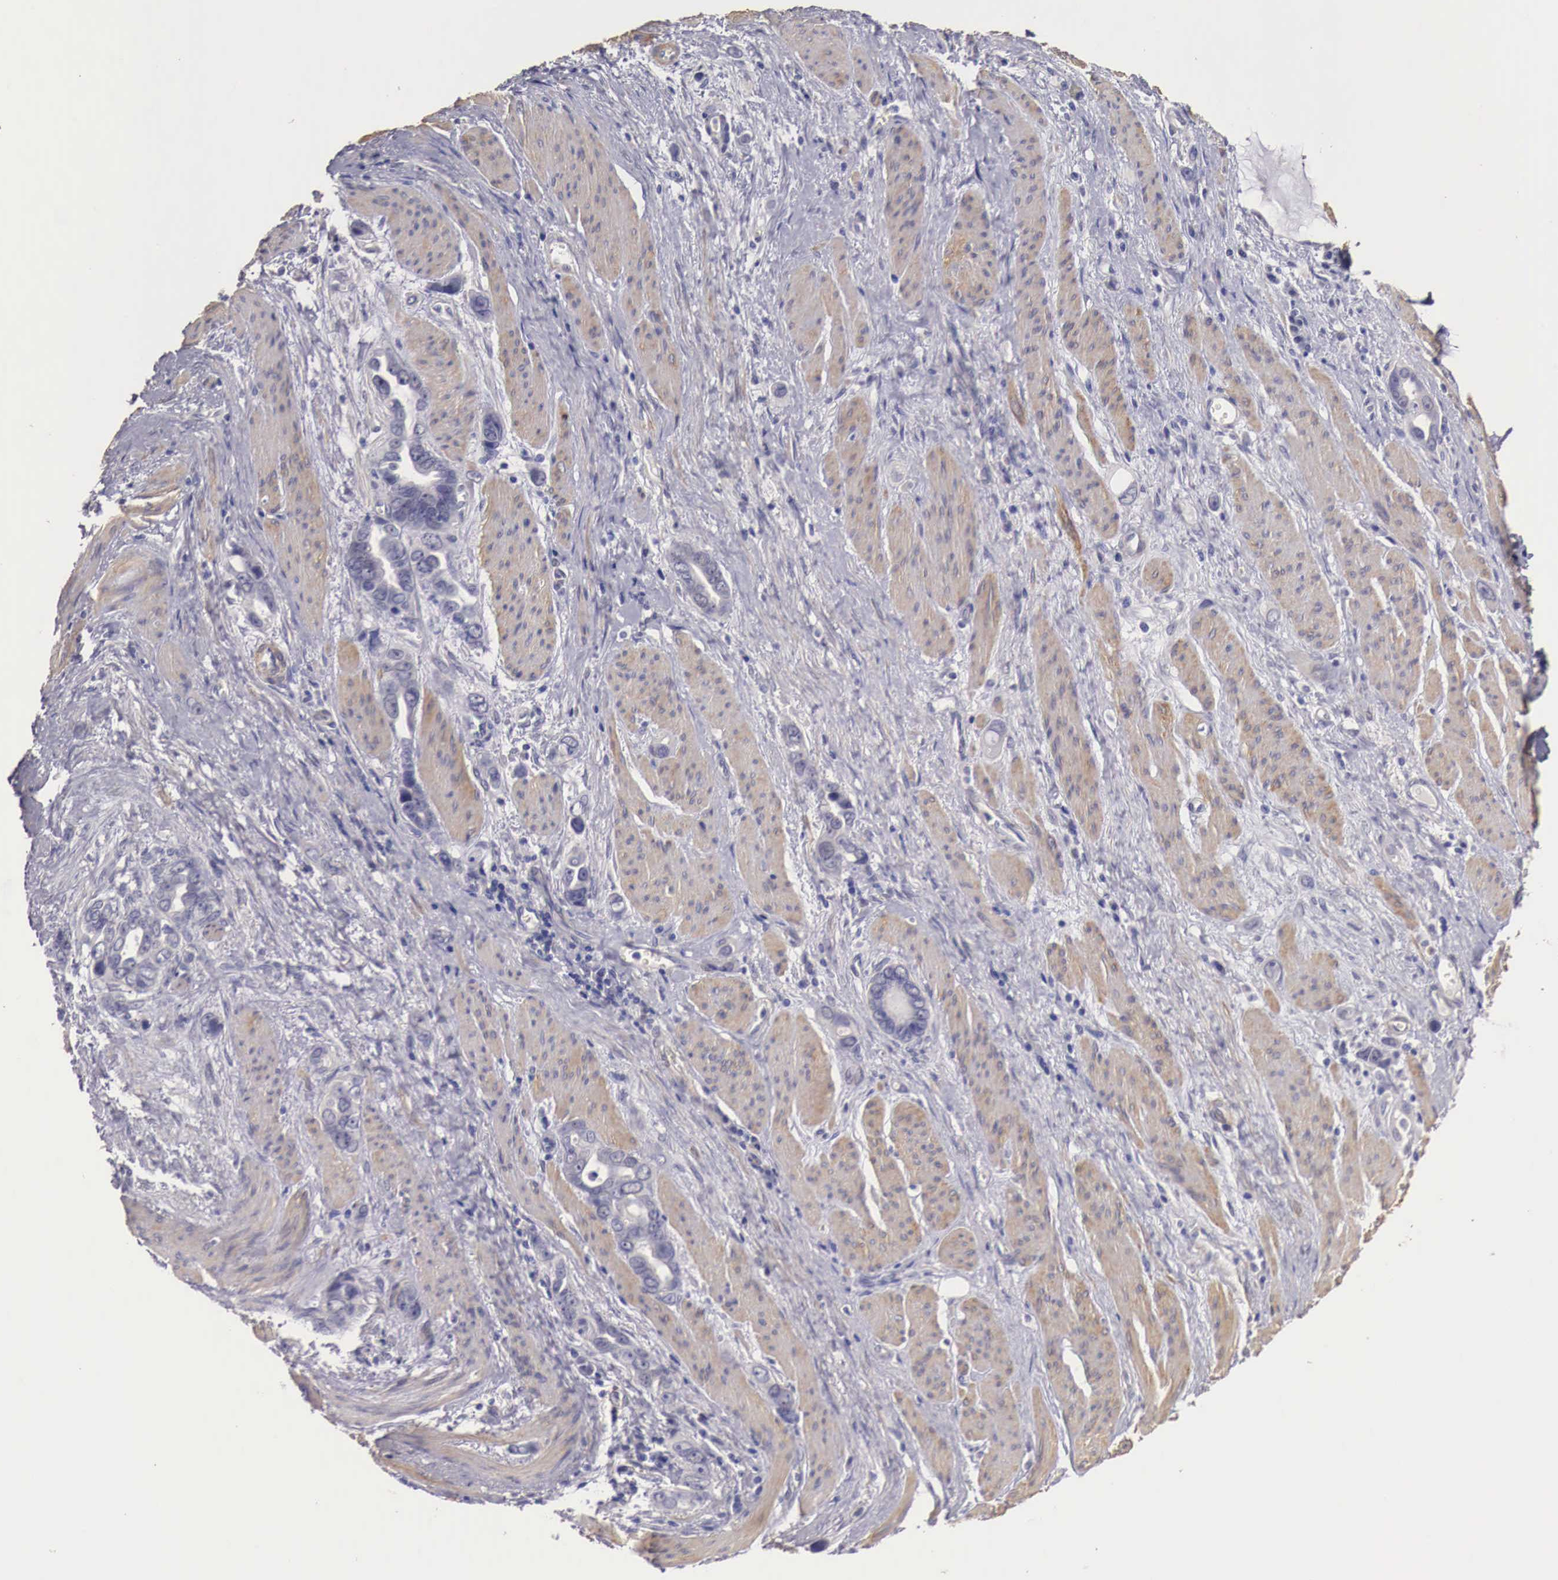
{"staining": {"intensity": "negative", "quantity": "none", "location": "none"}, "tissue": "stomach cancer", "cell_type": "Tumor cells", "image_type": "cancer", "snomed": [{"axis": "morphology", "description": "Adenocarcinoma, NOS"}, {"axis": "topography", "description": "Stomach"}], "caption": "This is a histopathology image of IHC staining of stomach cancer (adenocarcinoma), which shows no positivity in tumor cells.", "gene": "ENOX2", "patient": {"sex": "male", "age": 78}}